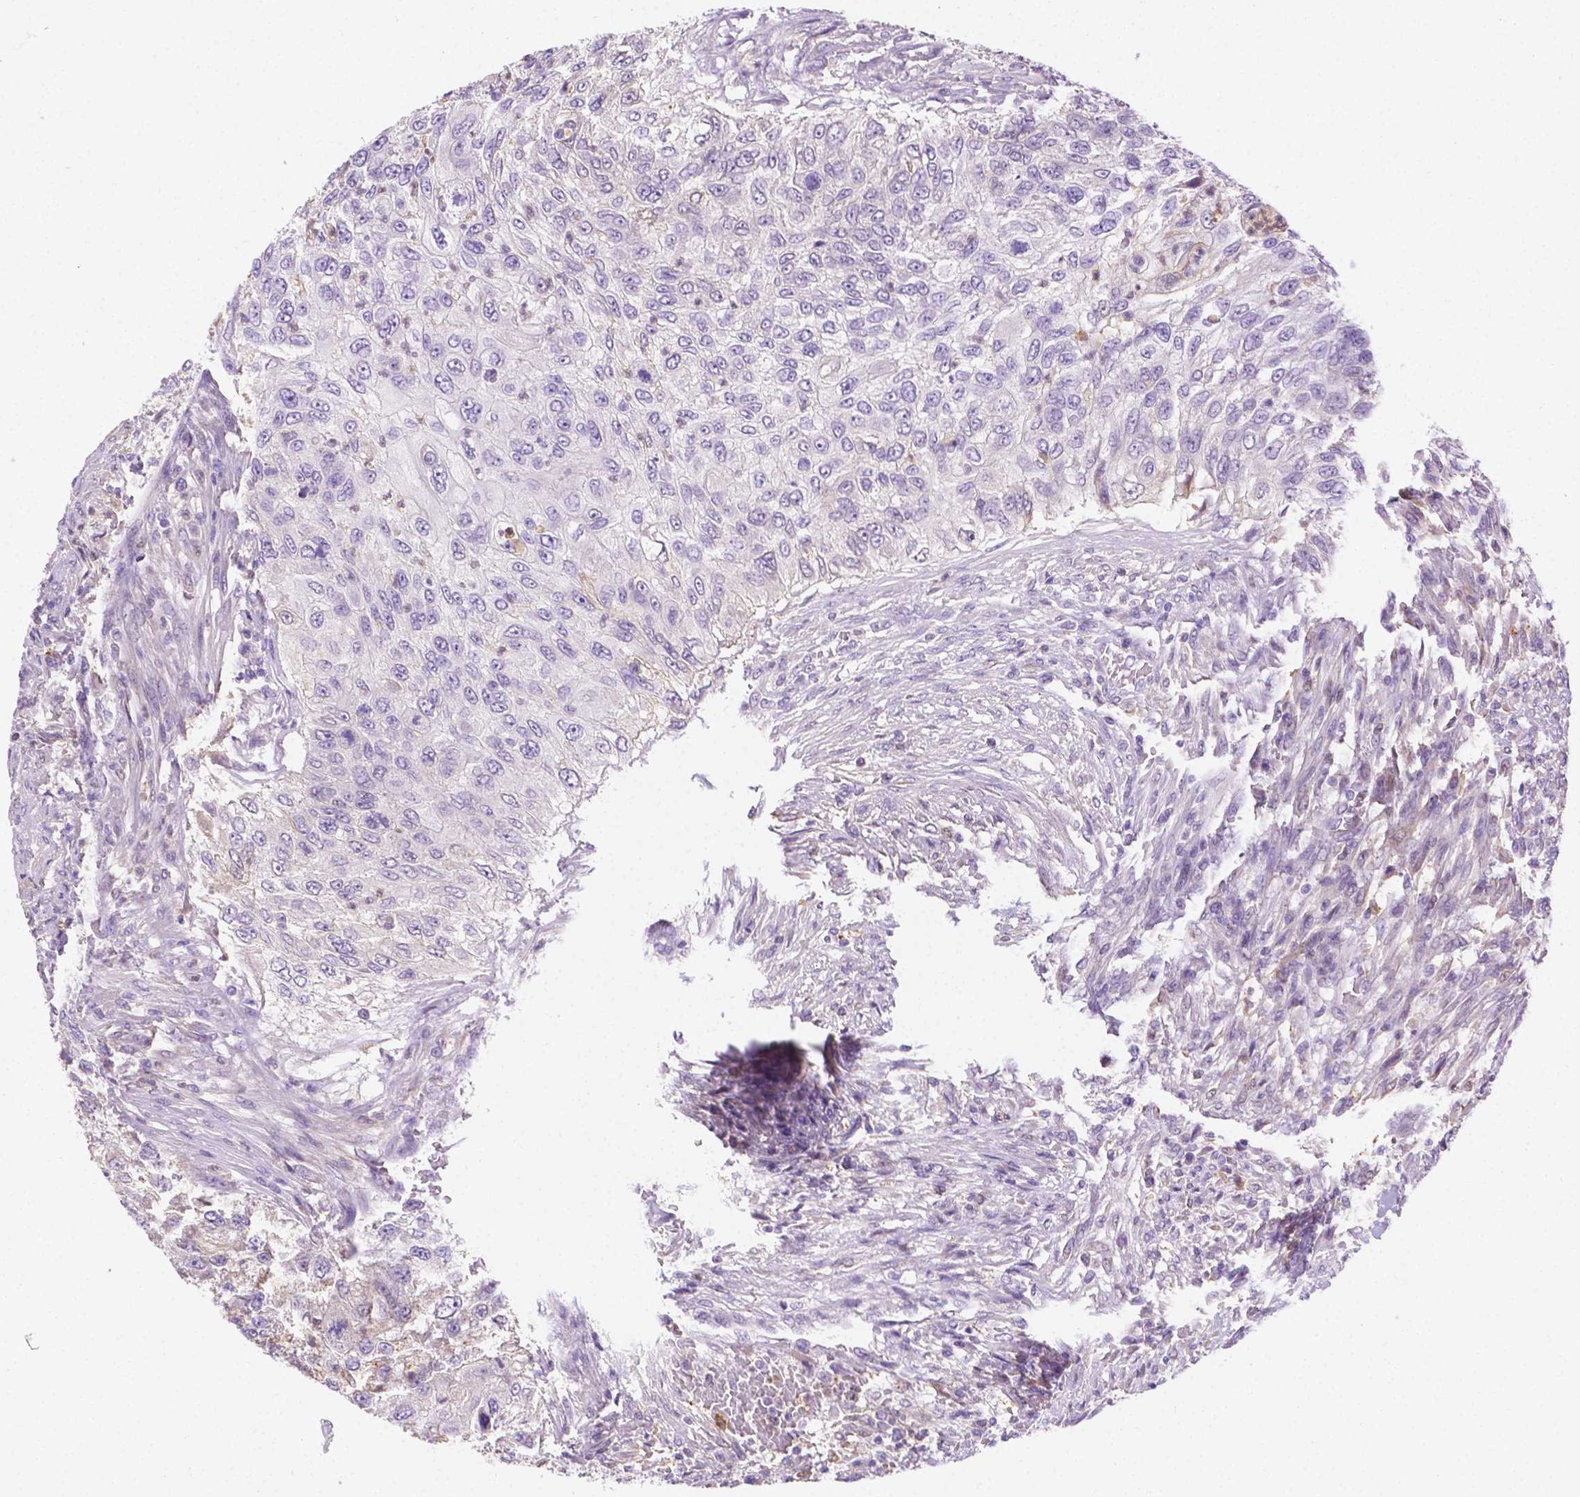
{"staining": {"intensity": "negative", "quantity": "none", "location": "none"}, "tissue": "urothelial cancer", "cell_type": "Tumor cells", "image_type": "cancer", "snomed": [{"axis": "morphology", "description": "Urothelial carcinoma, High grade"}, {"axis": "topography", "description": "Urinary bladder"}], "caption": "Protein analysis of urothelial cancer reveals no significant expression in tumor cells.", "gene": "NXPH2", "patient": {"sex": "female", "age": 60}}